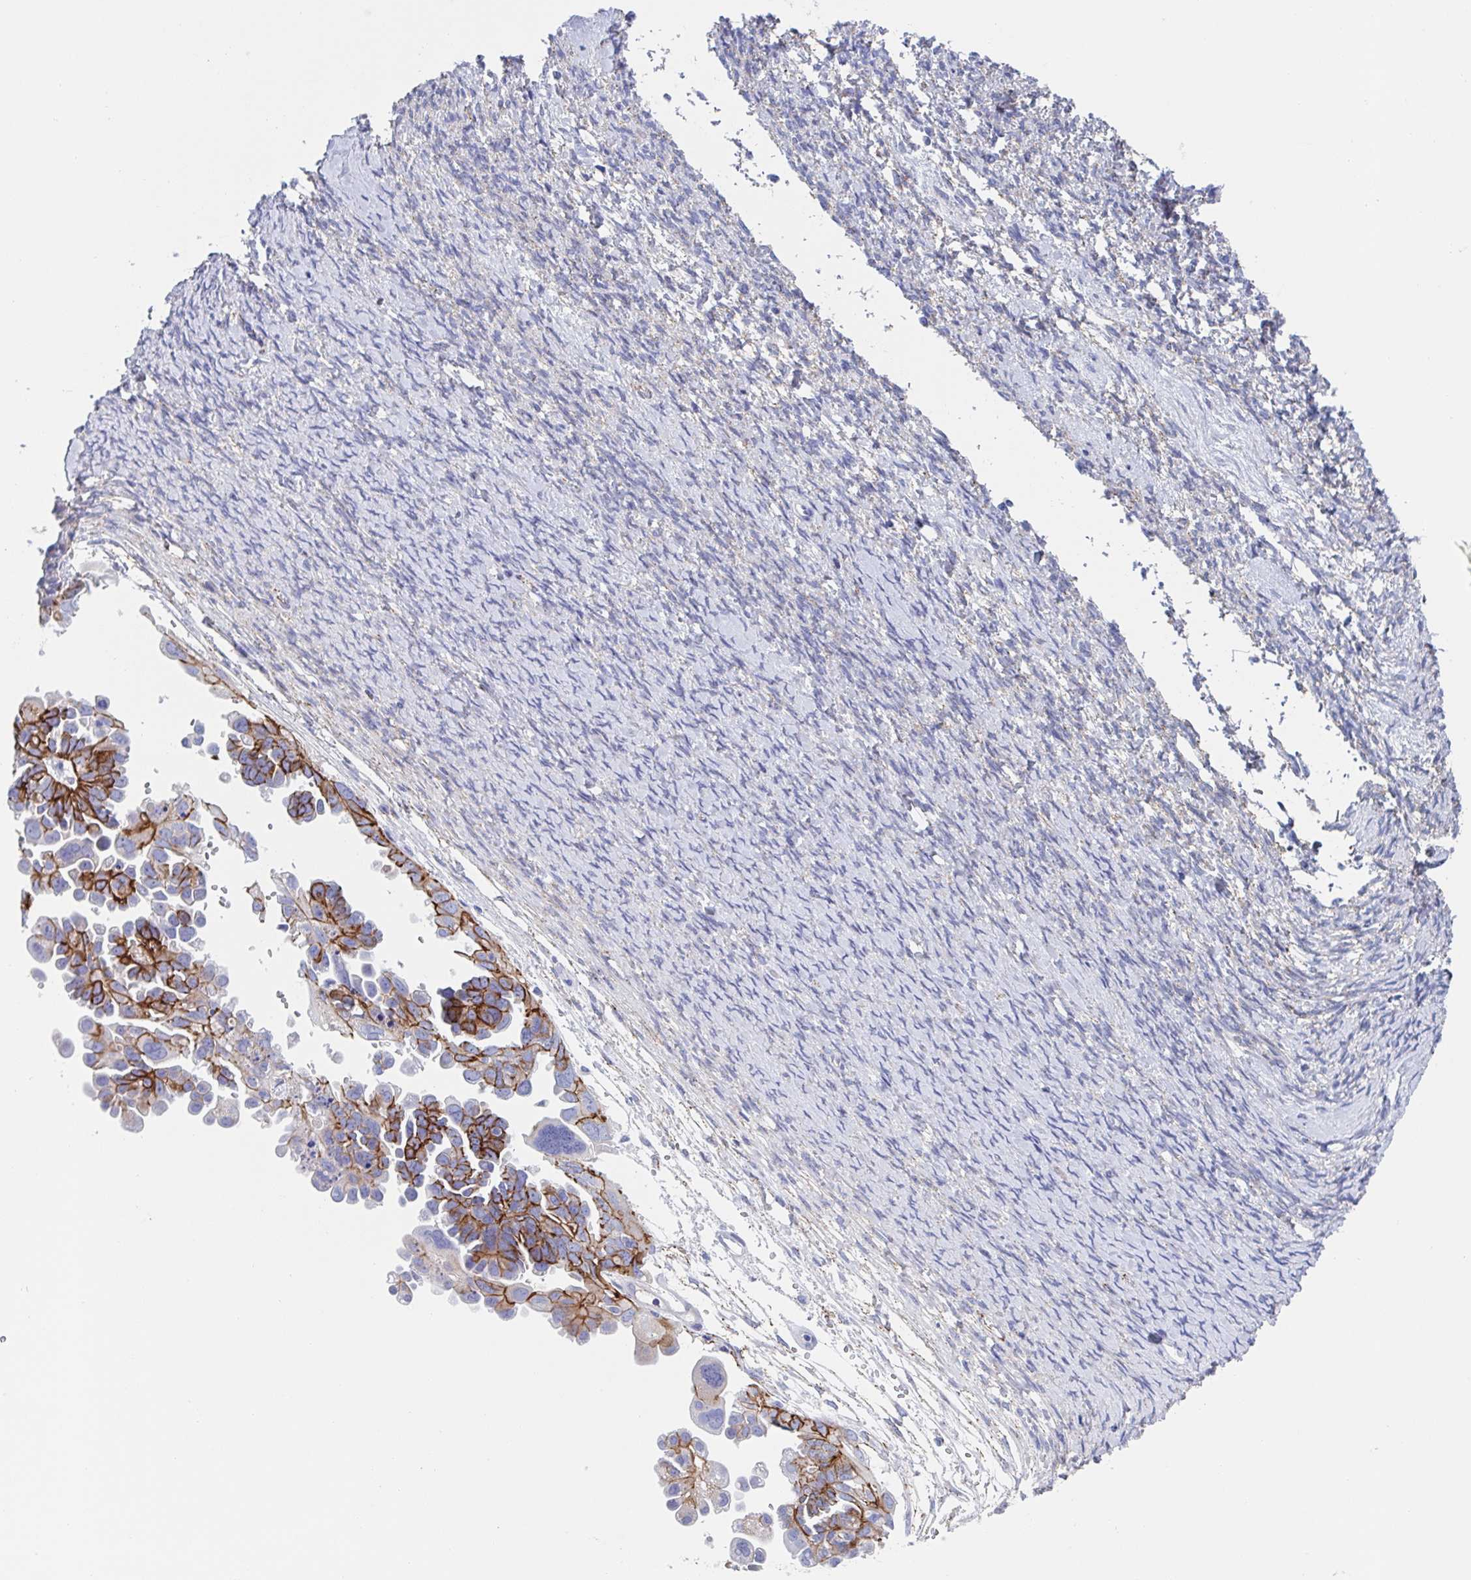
{"staining": {"intensity": "strong", "quantity": "25%-75%", "location": "cytoplasmic/membranous"}, "tissue": "ovarian cancer", "cell_type": "Tumor cells", "image_type": "cancer", "snomed": [{"axis": "morphology", "description": "Cystadenocarcinoma, serous, NOS"}, {"axis": "topography", "description": "Ovary"}], "caption": "This photomicrograph displays ovarian cancer stained with IHC to label a protein in brown. The cytoplasmic/membranous of tumor cells show strong positivity for the protein. Nuclei are counter-stained blue.", "gene": "CDH2", "patient": {"sex": "female", "age": 53}}